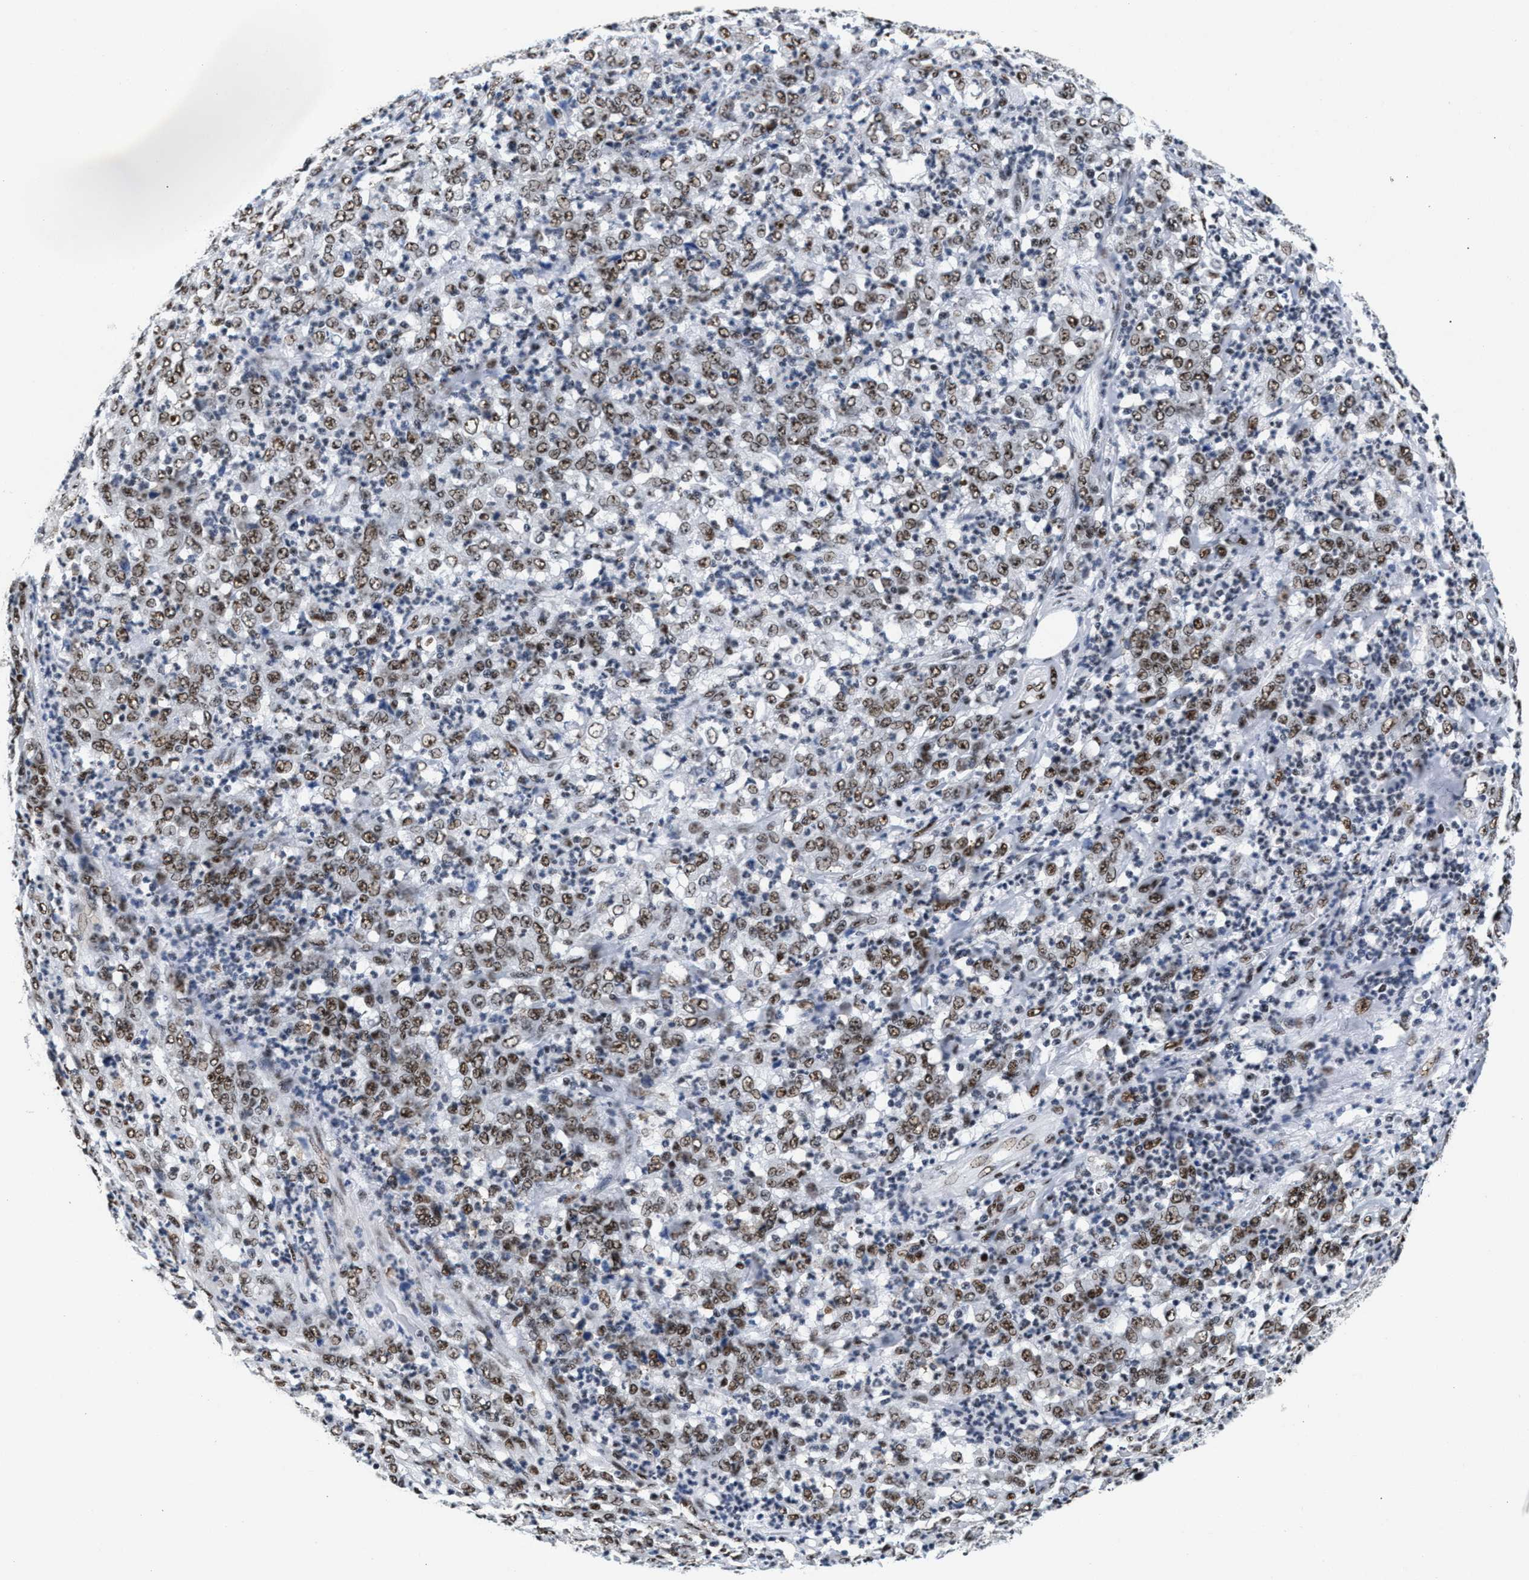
{"staining": {"intensity": "moderate", "quantity": ">75%", "location": "nuclear"}, "tissue": "stomach cancer", "cell_type": "Tumor cells", "image_type": "cancer", "snomed": [{"axis": "morphology", "description": "Adenocarcinoma, NOS"}, {"axis": "topography", "description": "Stomach, lower"}], "caption": "Tumor cells exhibit medium levels of moderate nuclear staining in about >75% of cells in stomach cancer (adenocarcinoma).", "gene": "RAD50", "patient": {"sex": "female", "age": 71}}